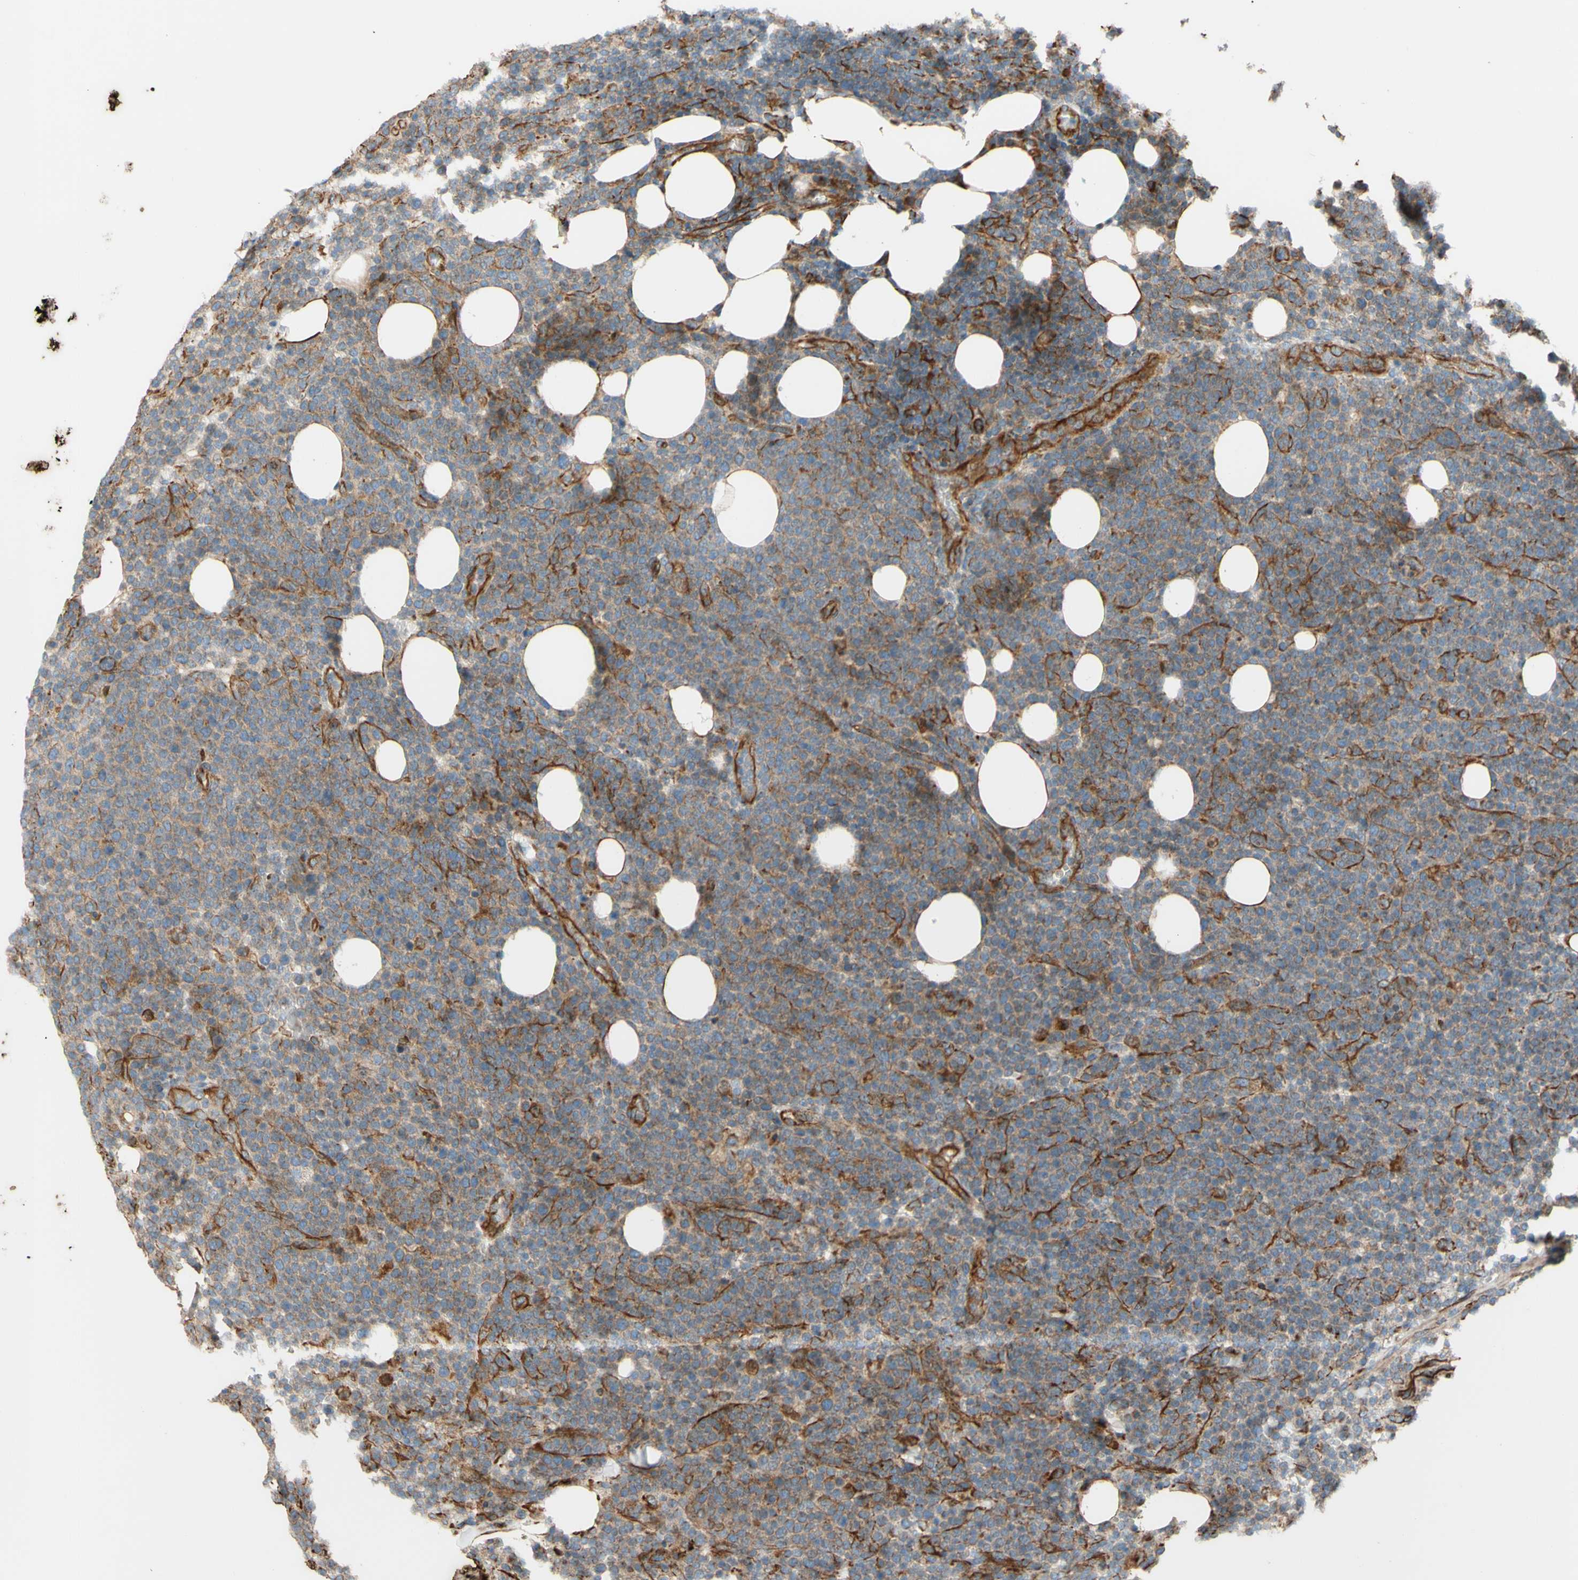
{"staining": {"intensity": "weak", "quantity": ">75%", "location": "cytoplasmic/membranous"}, "tissue": "lymphoma", "cell_type": "Tumor cells", "image_type": "cancer", "snomed": [{"axis": "morphology", "description": "Malignant lymphoma, non-Hodgkin's type, High grade"}, {"axis": "topography", "description": "Lymph node"}], "caption": "Protein expression analysis of human high-grade malignant lymphoma, non-Hodgkin's type reveals weak cytoplasmic/membranous positivity in about >75% of tumor cells.", "gene": "C1orf43", "patient": {"sex": "male", "age": 61}}